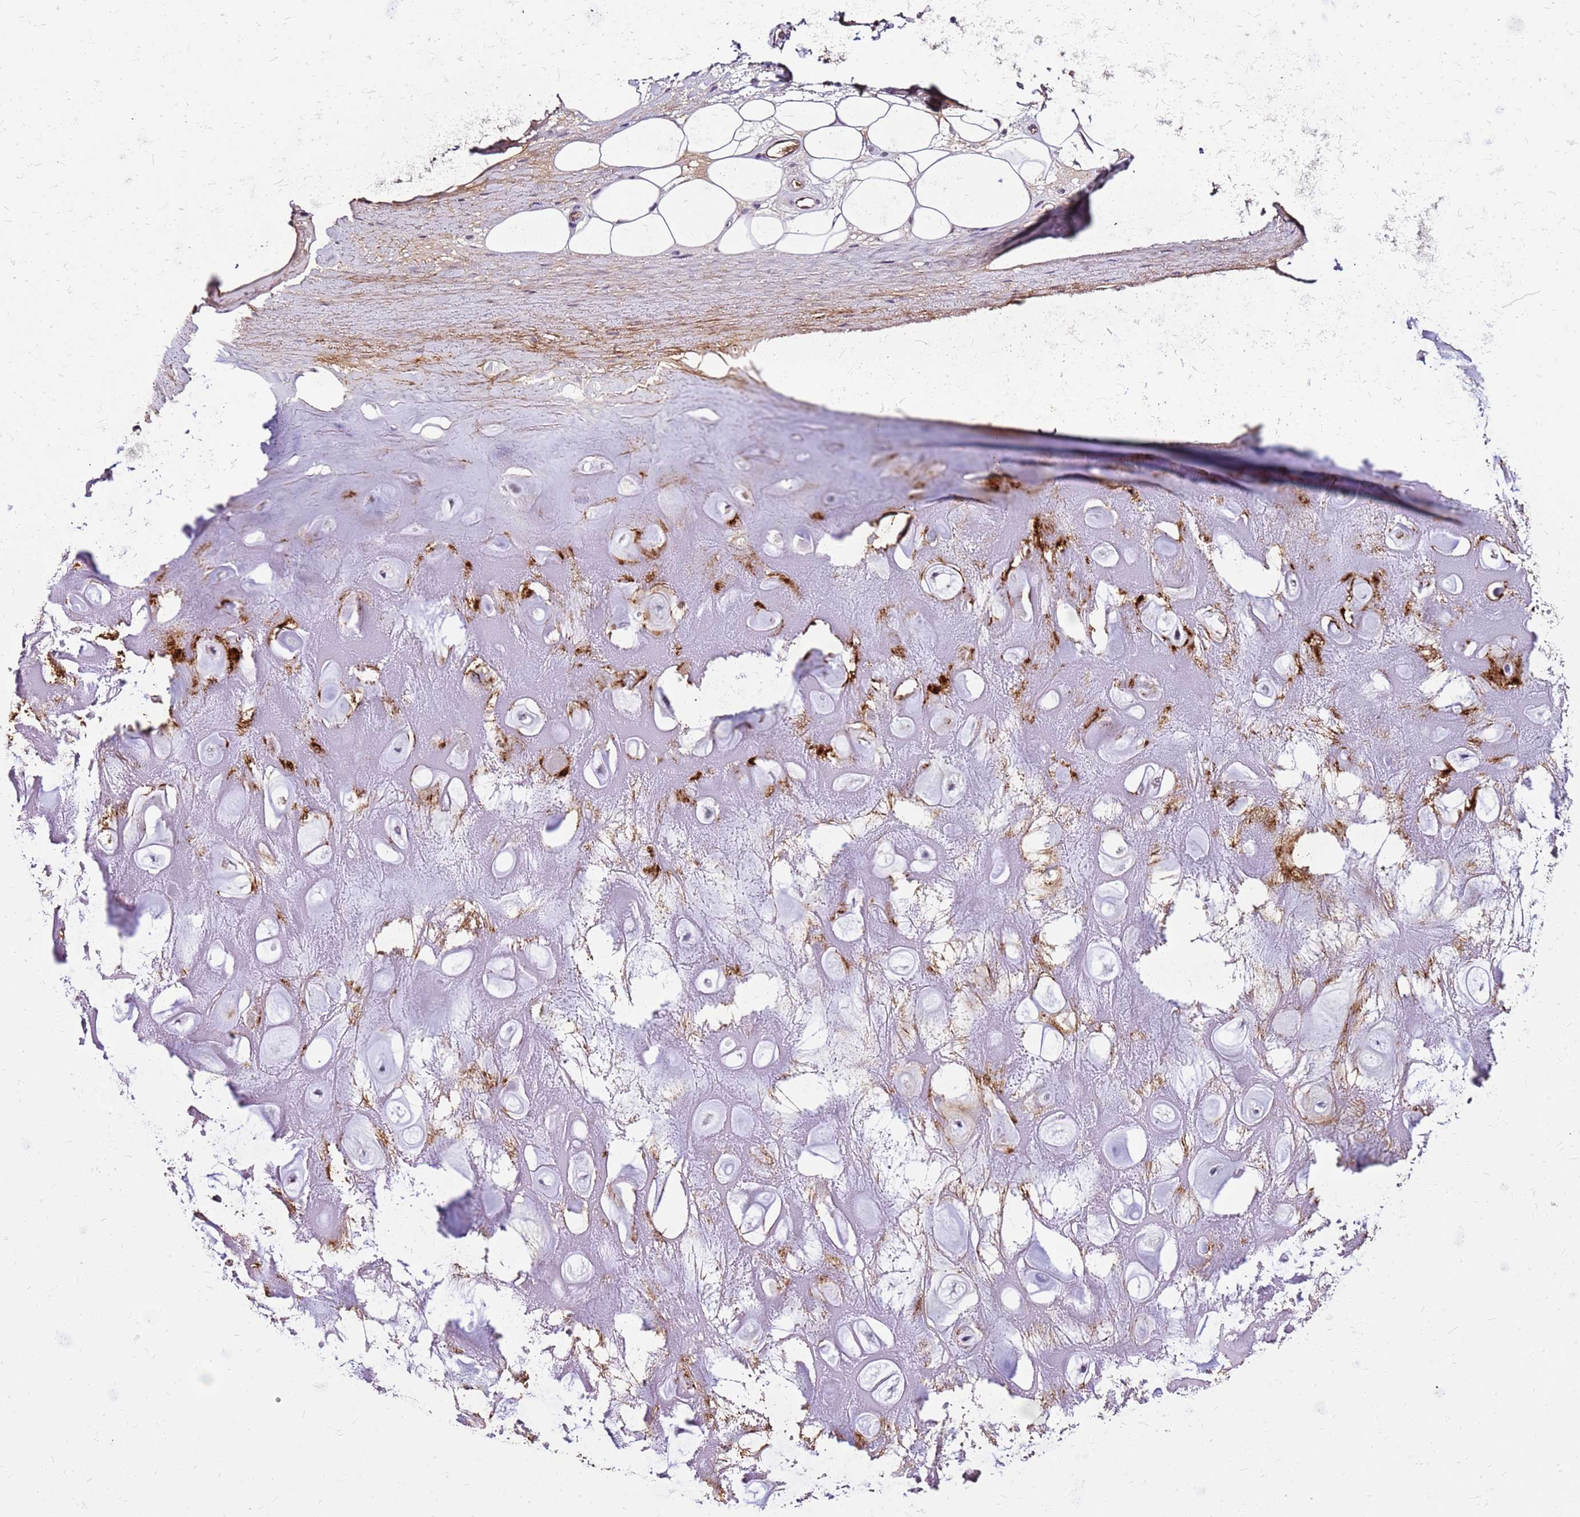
{"staining": {"intensity": "weak", "quantity": "25%-75%", "location": "cytoplasmic/membranous"}, "tissue": "adipose tissue", "cell_type": "Adipocytes", "image_type": "normal", "snomed": [{"axis": "morphology", "description": "Normal tissue, NOS"}, {"axis": "topography", "description": "Cartilage tissue"}], "caption": "Immunohistochemical staining of unremarkable adipose tissue shows low levels of weak cytoplasmic/membranous expression in about 25%-75% of adipocytes. (Stains: DAB in brown, nuclei in blue, Microscopy: brightfield microscopy at high magnification).", "gene": "ALDH1A3", "patient": {"sex": "male", "age": 81}}